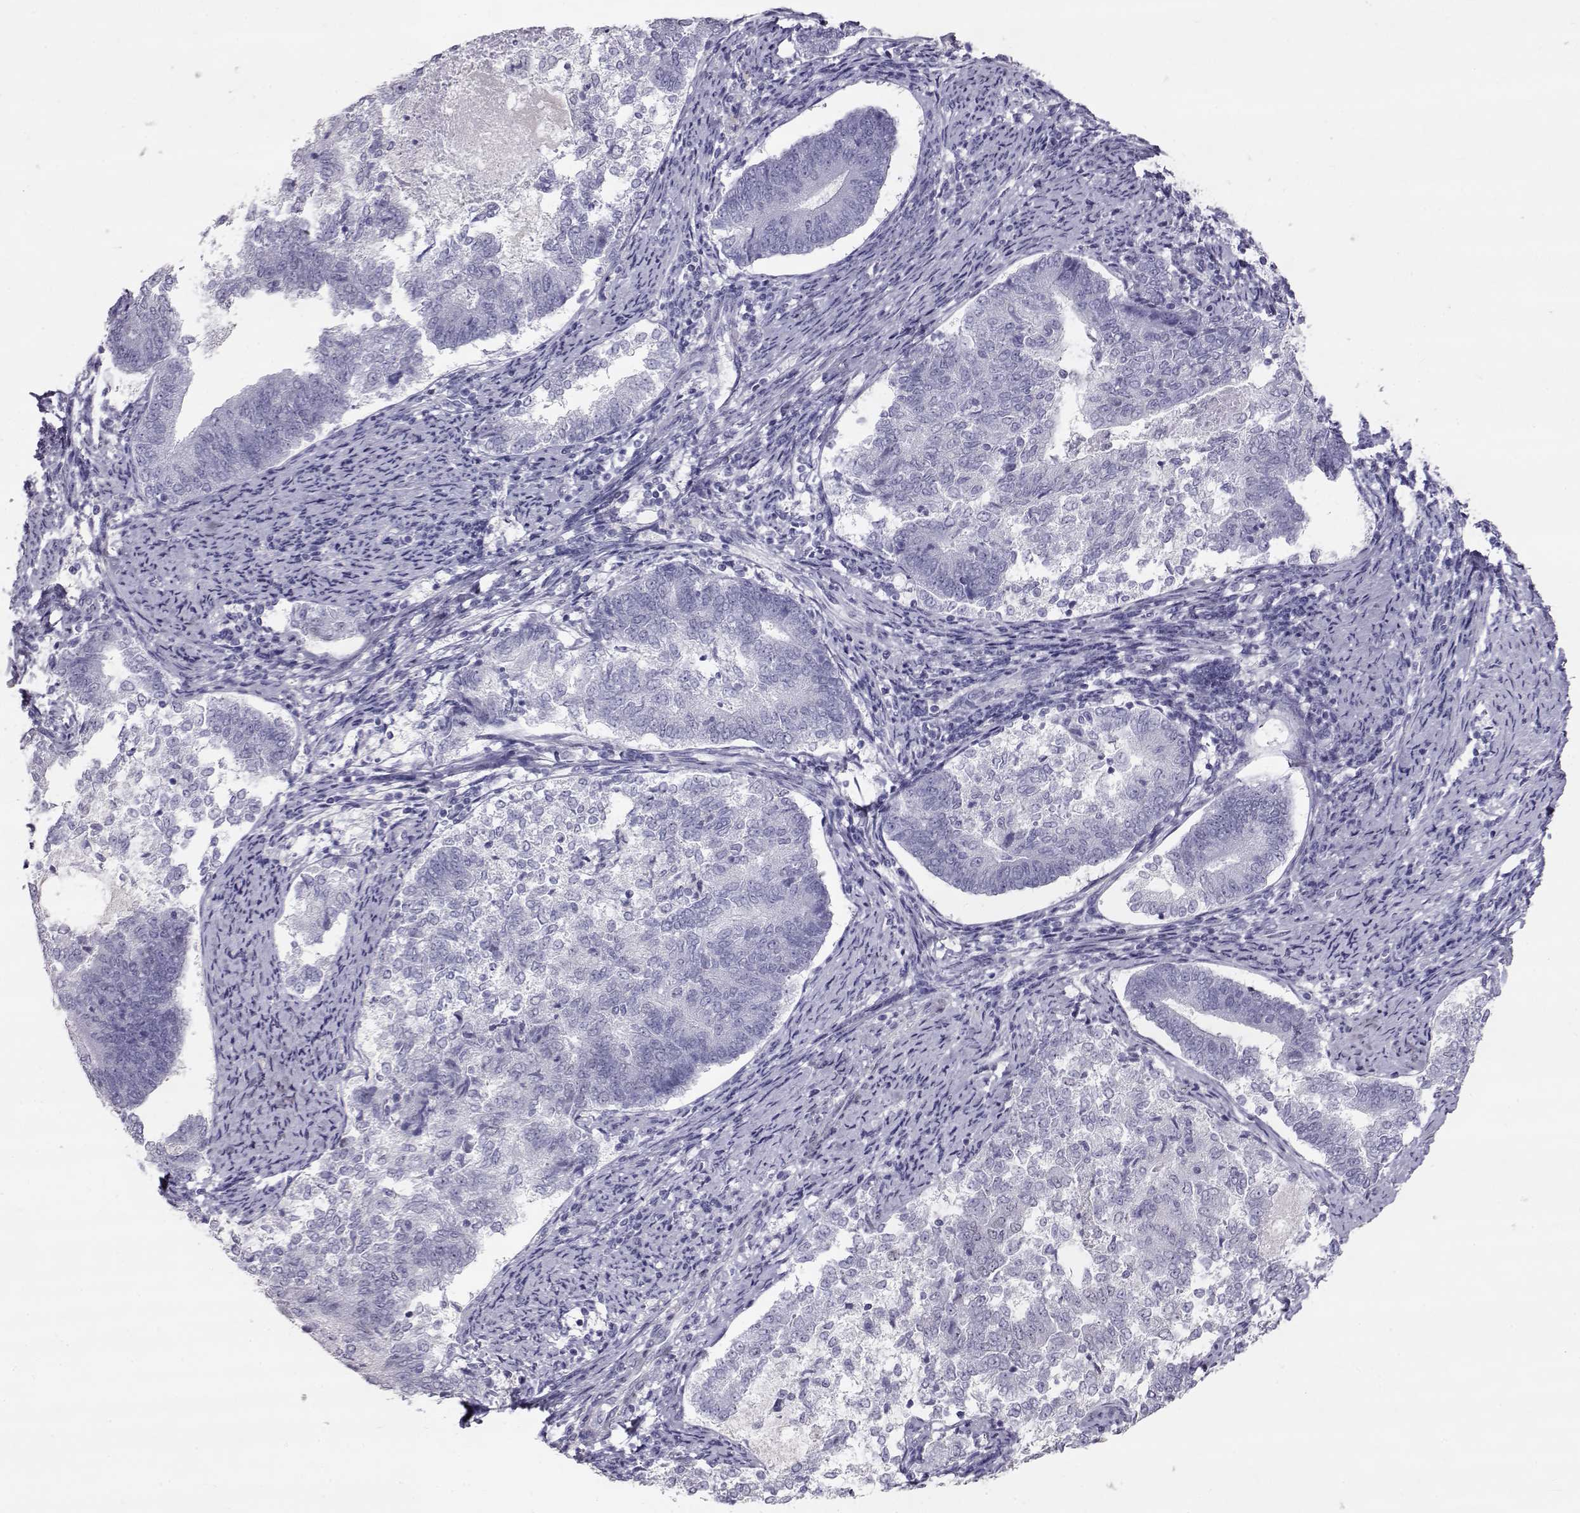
{"staining": {"intensity": "negative", "quantity": "none", "location": "none"}, "tissue": "endometrial cancer", "cell_type": "Tumor cells", "image_type": "cancer", "snomed": [{"axis": "morphology", "description": "Adenocarcinoma, NOS"}, {"axis": "topography", "description": "Endometrium"}], "caption": "There is no significant staining in tumor cells of endometrial adenocarcinoma.", "gene": "RD3", "patient": {"sex": "female", "age": 65}}